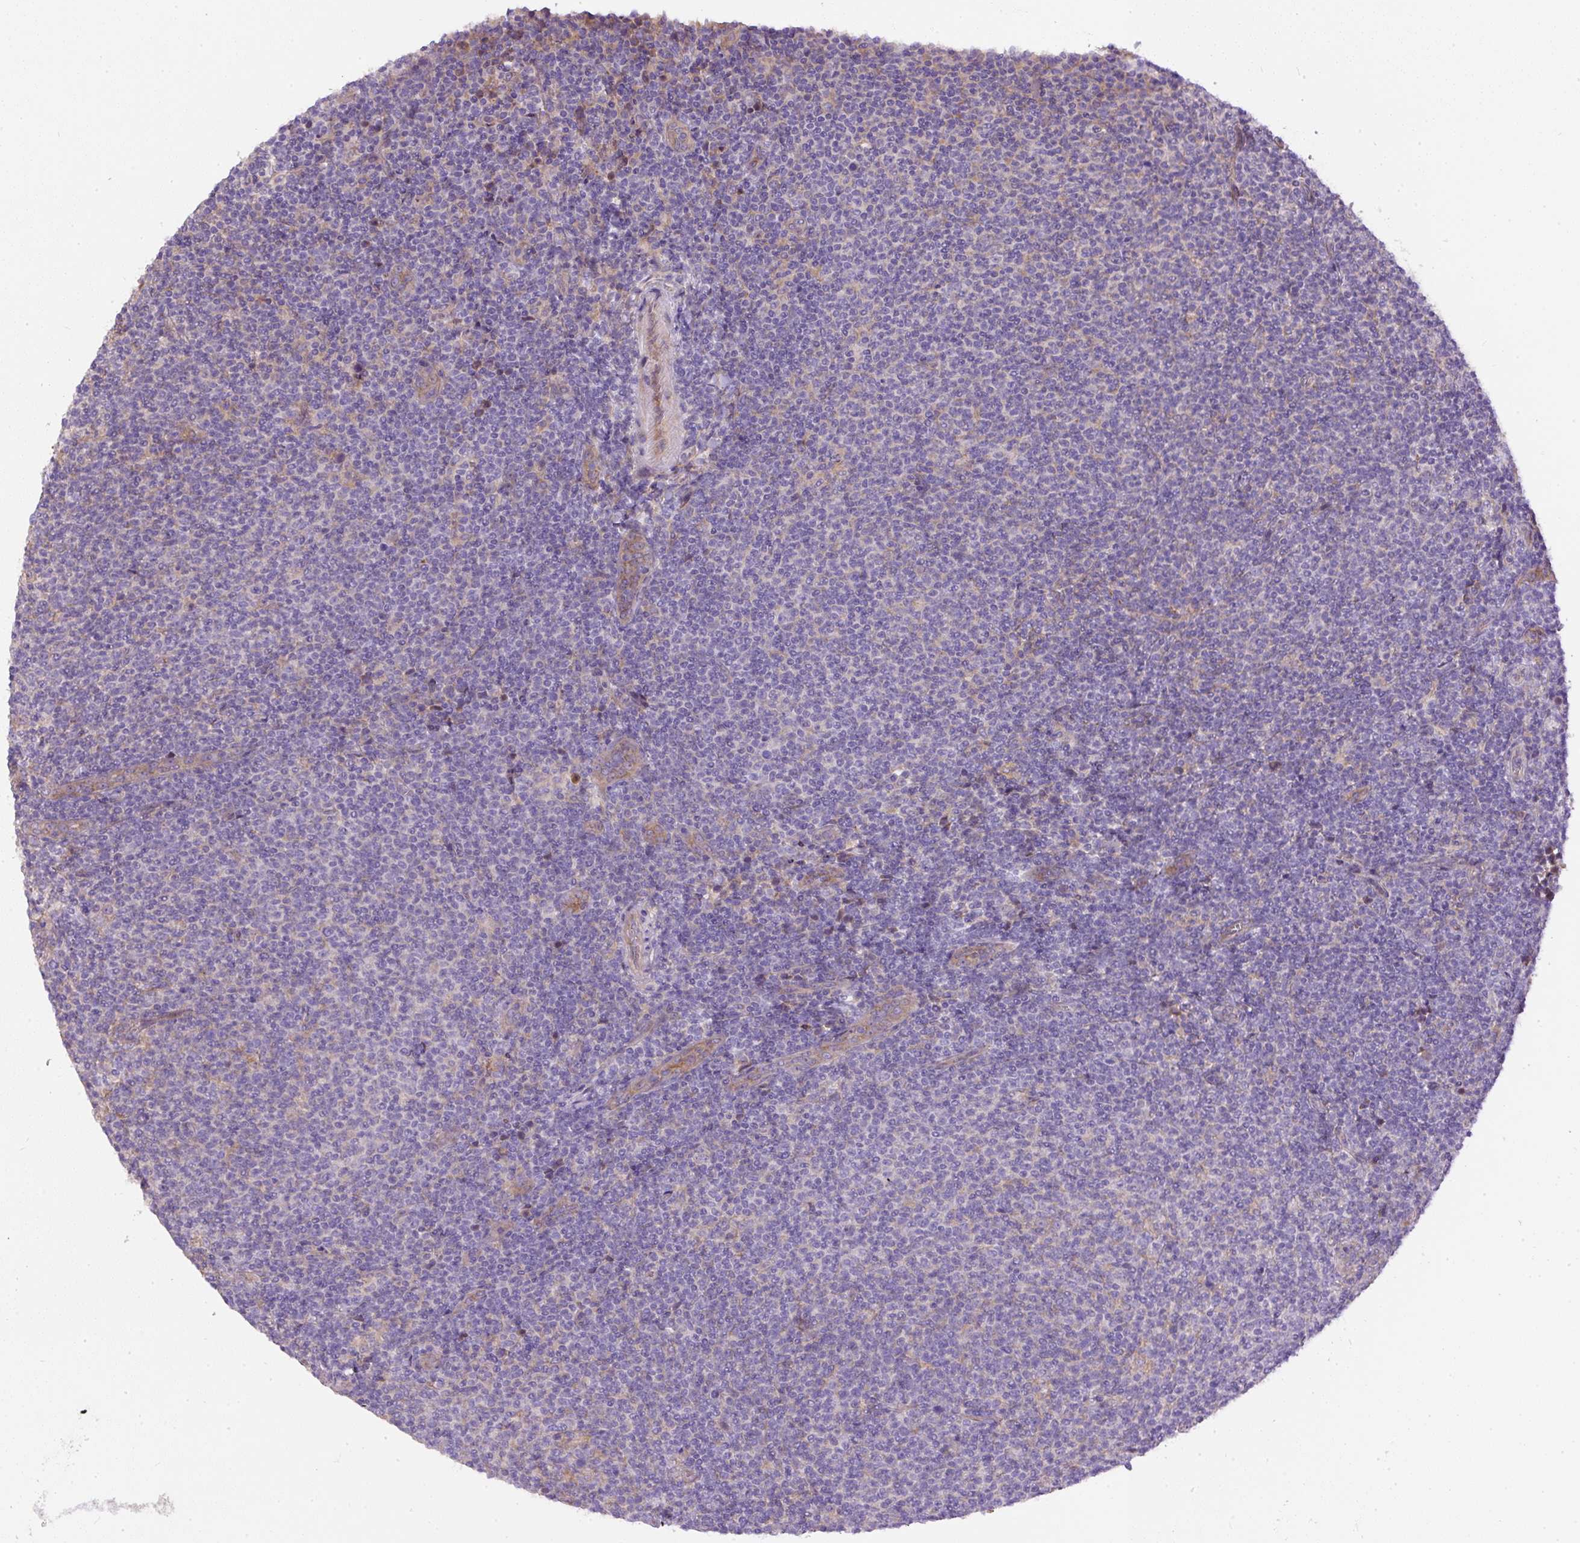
{"staining": {"intensity": "negative", "quantity": "none", "location": "none"}, "tissue": "lymphoma", "cell_type": "Tumor cells", "image_type": "cancer", "snomed": [{"axis": "morphology", "description": "Malignant lymphoma, non-Hodgkin's type, Low grade"}, {"axis": "topography", "description": "Lymph node"}], "caption": "Malignant lymphoma, non-Hodgkin's type (low-grade) stained for a protein using immunohistochemistry (IHC) reveals no expression tumor cells.", "gene": "DAPK1", "patient": {"sex": "male", "age": 66}}